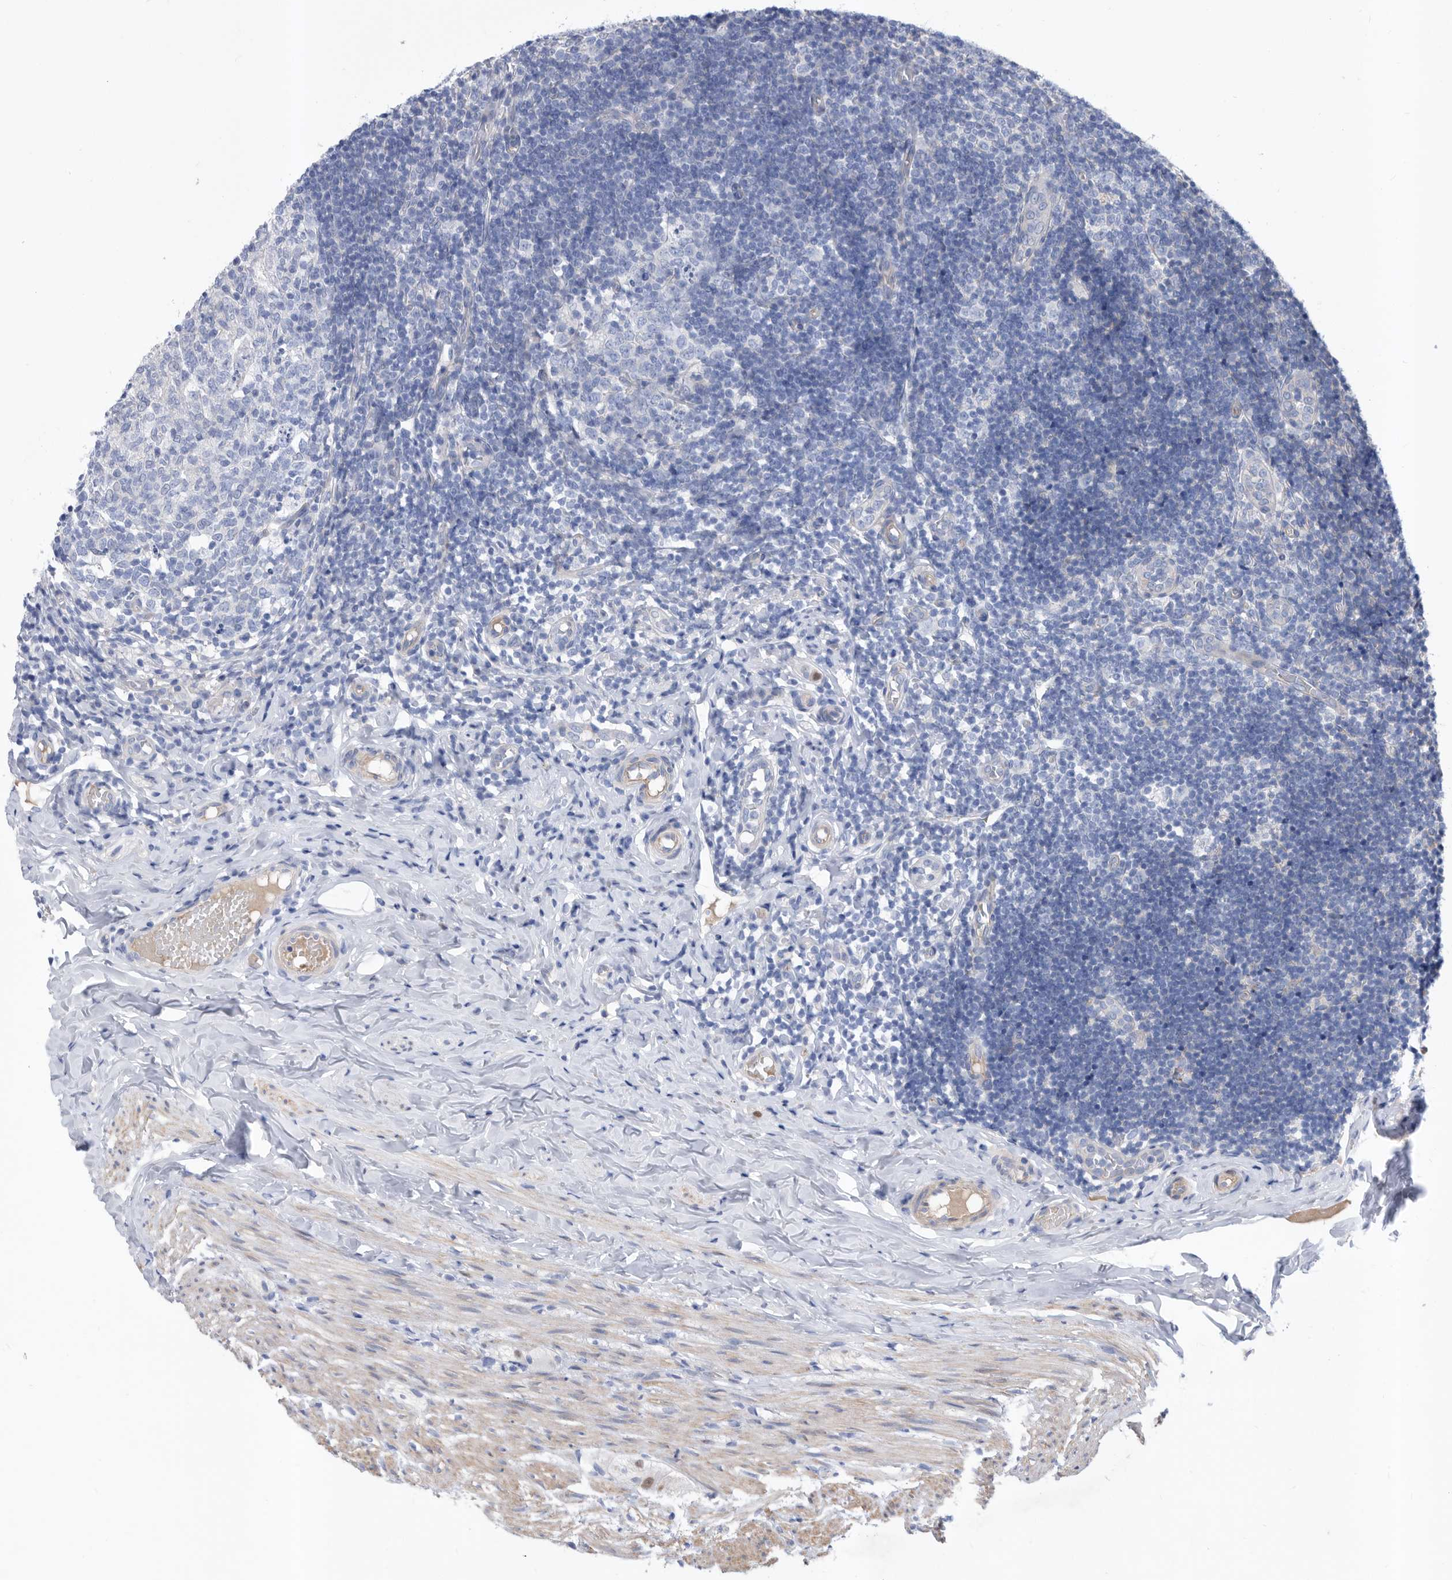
{"staining": {"intensity": "negative", "quantity": "none", "location": "none"}, "tissue": "appendix", "cell_type": "Glandular cells", "image_type": "normal", "snomed": [{"axis": "morphology", "description": "Normal tissue, NOS"}, {"axis": "topography", "description": "Appendix"}], "caption": "Glandular cells are negative for protein expression in unremarkable human appendix. The staining was performed using DAB (3,3'-diaminobenzidine) to visualize the protein expression in brown, while the nuclei were stained in blue with hematoxylin (Magnification: 20x).", "gene": "ATP13A3", "patient": {"sex": "male", "age": 8}}